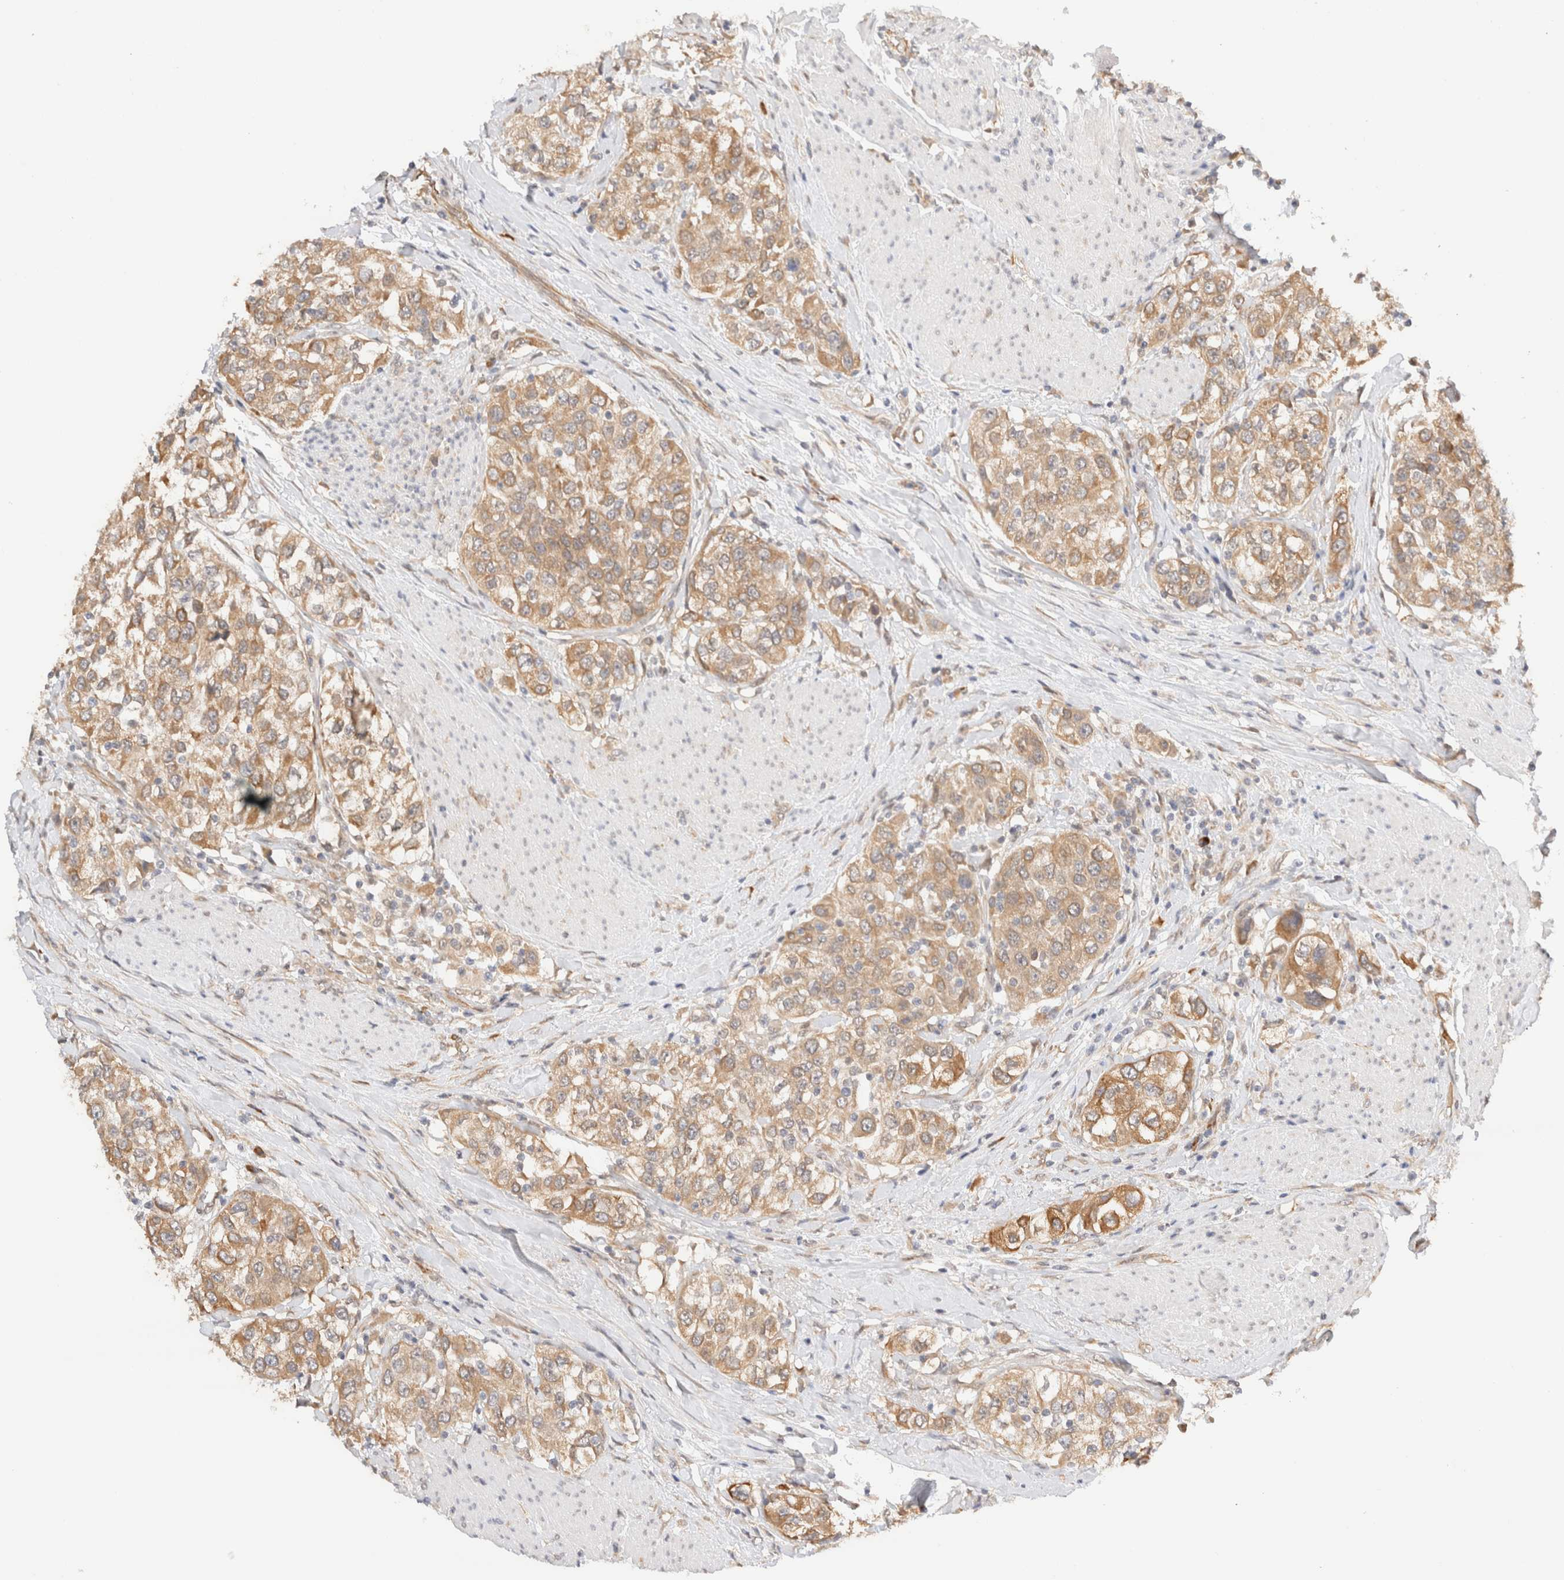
{"staining": {"intensity": "moderate", "quantity": ">75%", "location": "cytoplasmic/membranous"}, "tissue": "urothelial cancer", "cell_type": "Tumor cells", "image_type": "cancer", "snomed": [{"axis": "morphology", "description": "Urothelial carcinoma, High grade"}, {"axis": "topography", "description": "Urinary bladder"}], "caption": "This is a micrograph of immunohistochemistry (IHC) staining of high-grade urothelial carcinoma, which shows moderate staining in the cytoplasmic/membranous of tumor cells.", "gene": "SYVN1", "patient": {"sex": "female", "age": 80}}